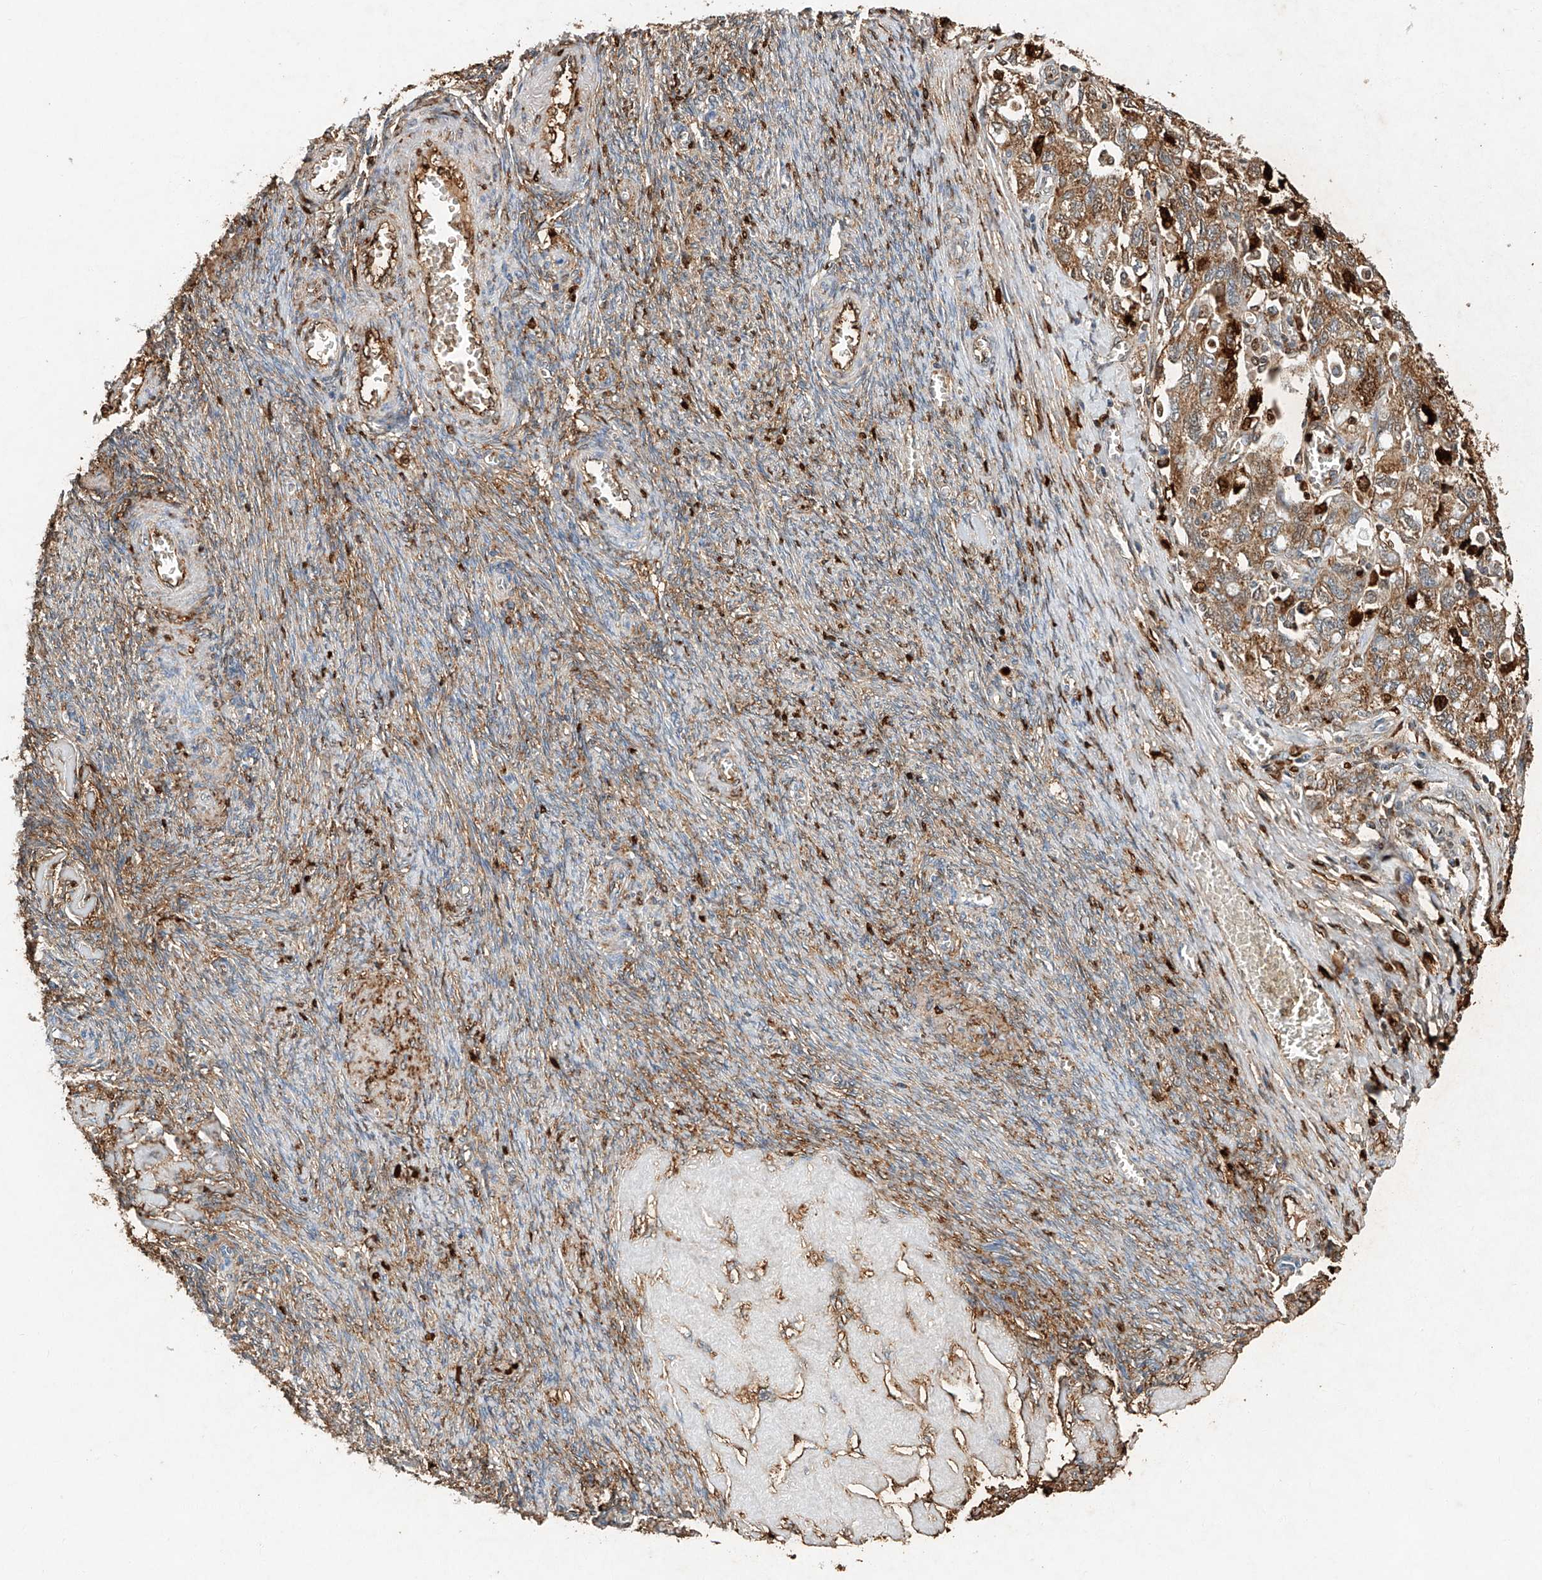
{"staining": {"intensity": "moderate", "quantity": ">75%", "location": "cytoplasmic/membranous,nuclear"}, "tissue": "ovarian cancer", "cell_type": "Tumor cells", "image_type": "cancer", "snomed": [{"axis": "morphology", "description": "Carcinoma, NOS"}, {"axis": "morphology", "description": "Cystadenocarcinoma, serous, NOS"}, {"axis": "topography", "description": "Ovary"}], "caption": "Tumor cells exhibit medium levels of moderate cytoplasmic/membranous and nuclear expression in about >75% of cells in human ovarian cancer (carcinoma).", "gene": "CTDP1", "patient": {"sex": "female", "age": 69}}